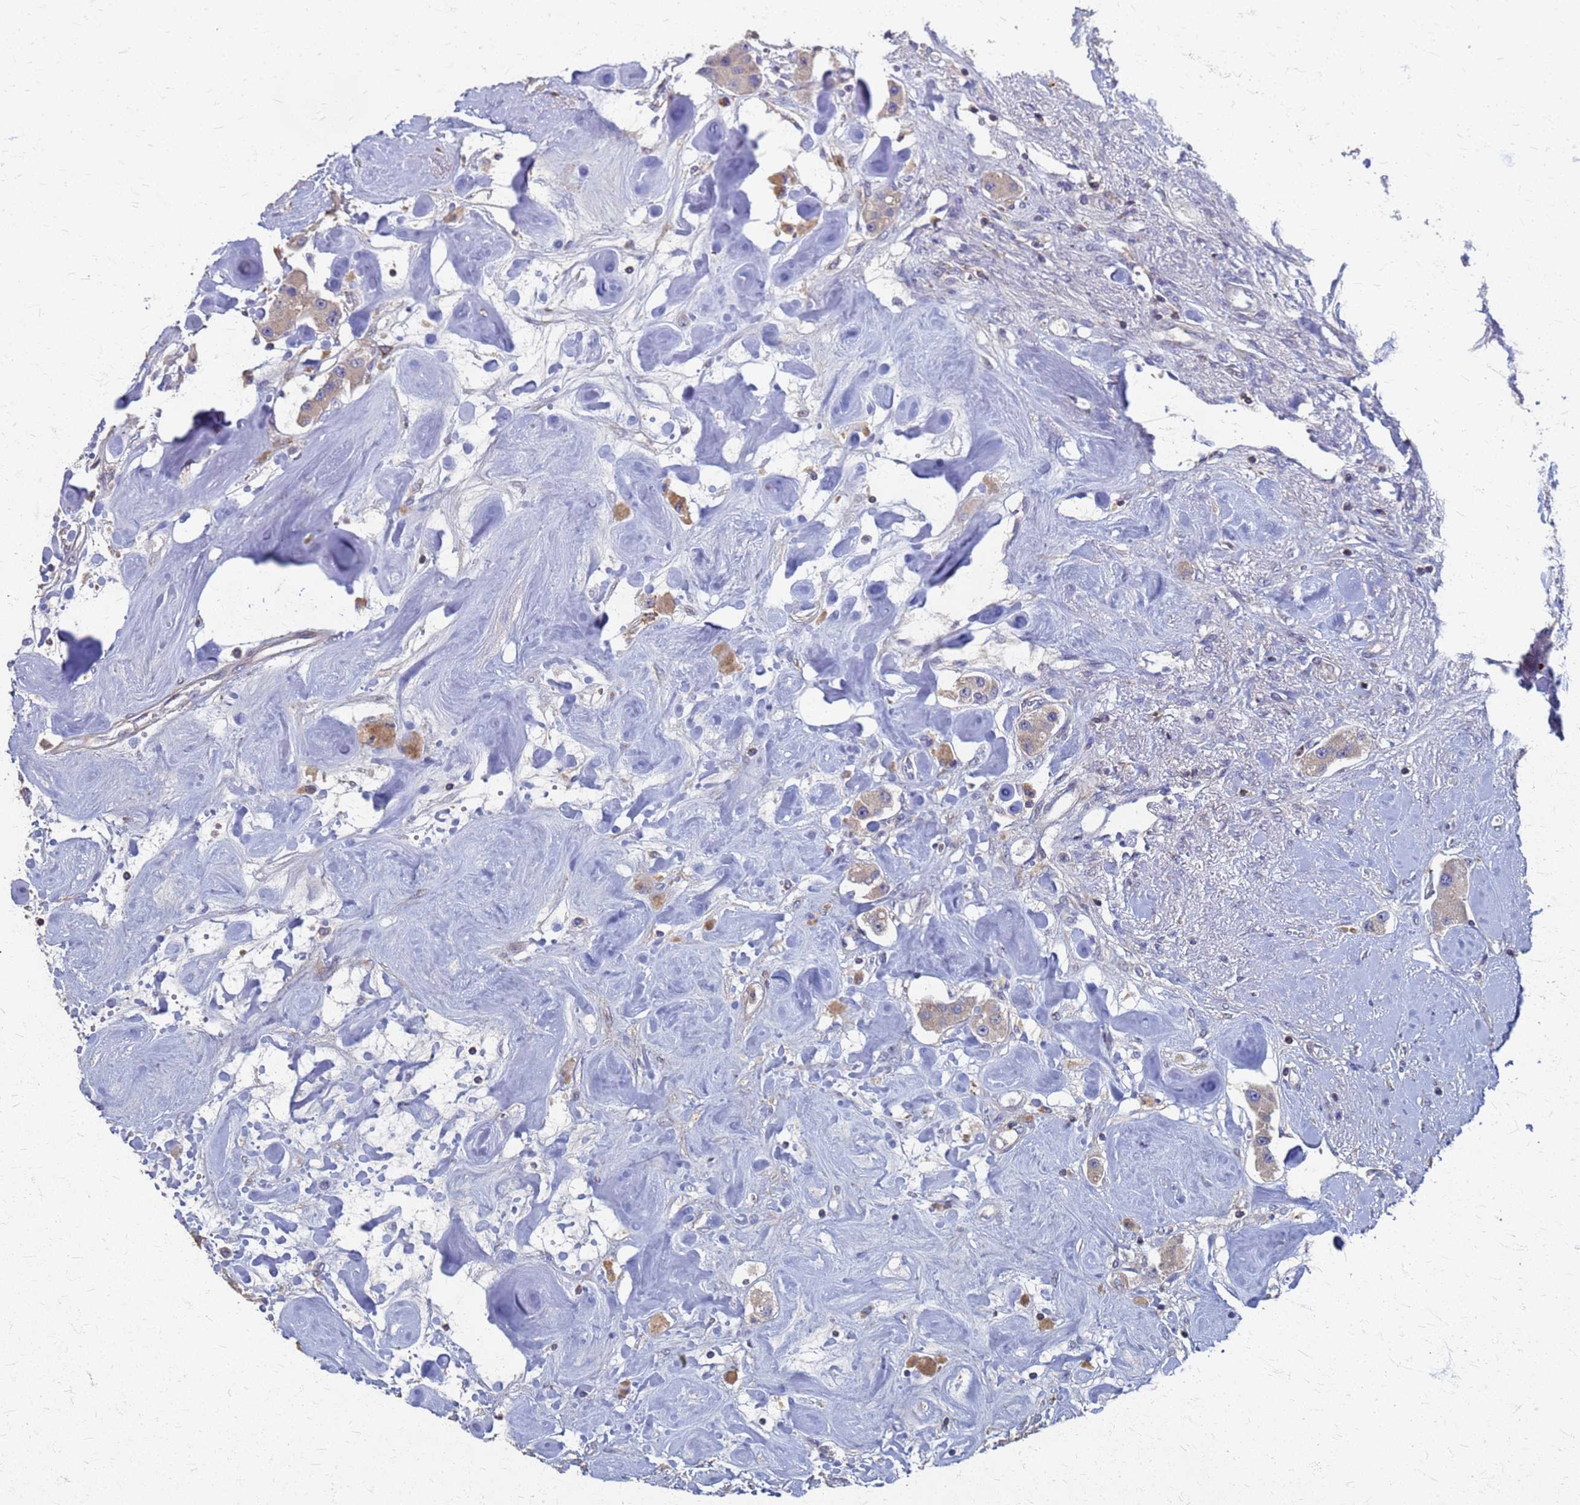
{"staining": {"intensity": "weak", "quantity": ">75%", "location": "cytoplasmic/membranous"}, "tissue": "carcinoid", "cell_type": "Tumor cells", "image_type": "cancer", "snomed": [{"axis": "morphology", "description": "Carcinoid, malignant, NOS"}, {"axis": "topography", "description": "Pancreas"}], "caption": "Protein staining of carcinoid (malignant) tissue demonstrates weak cytoplasmic/membranous staining in approximately >75% of tumor cells.", "gene": "KRCC1", "patient": {"sex": "male", "age": 41}}